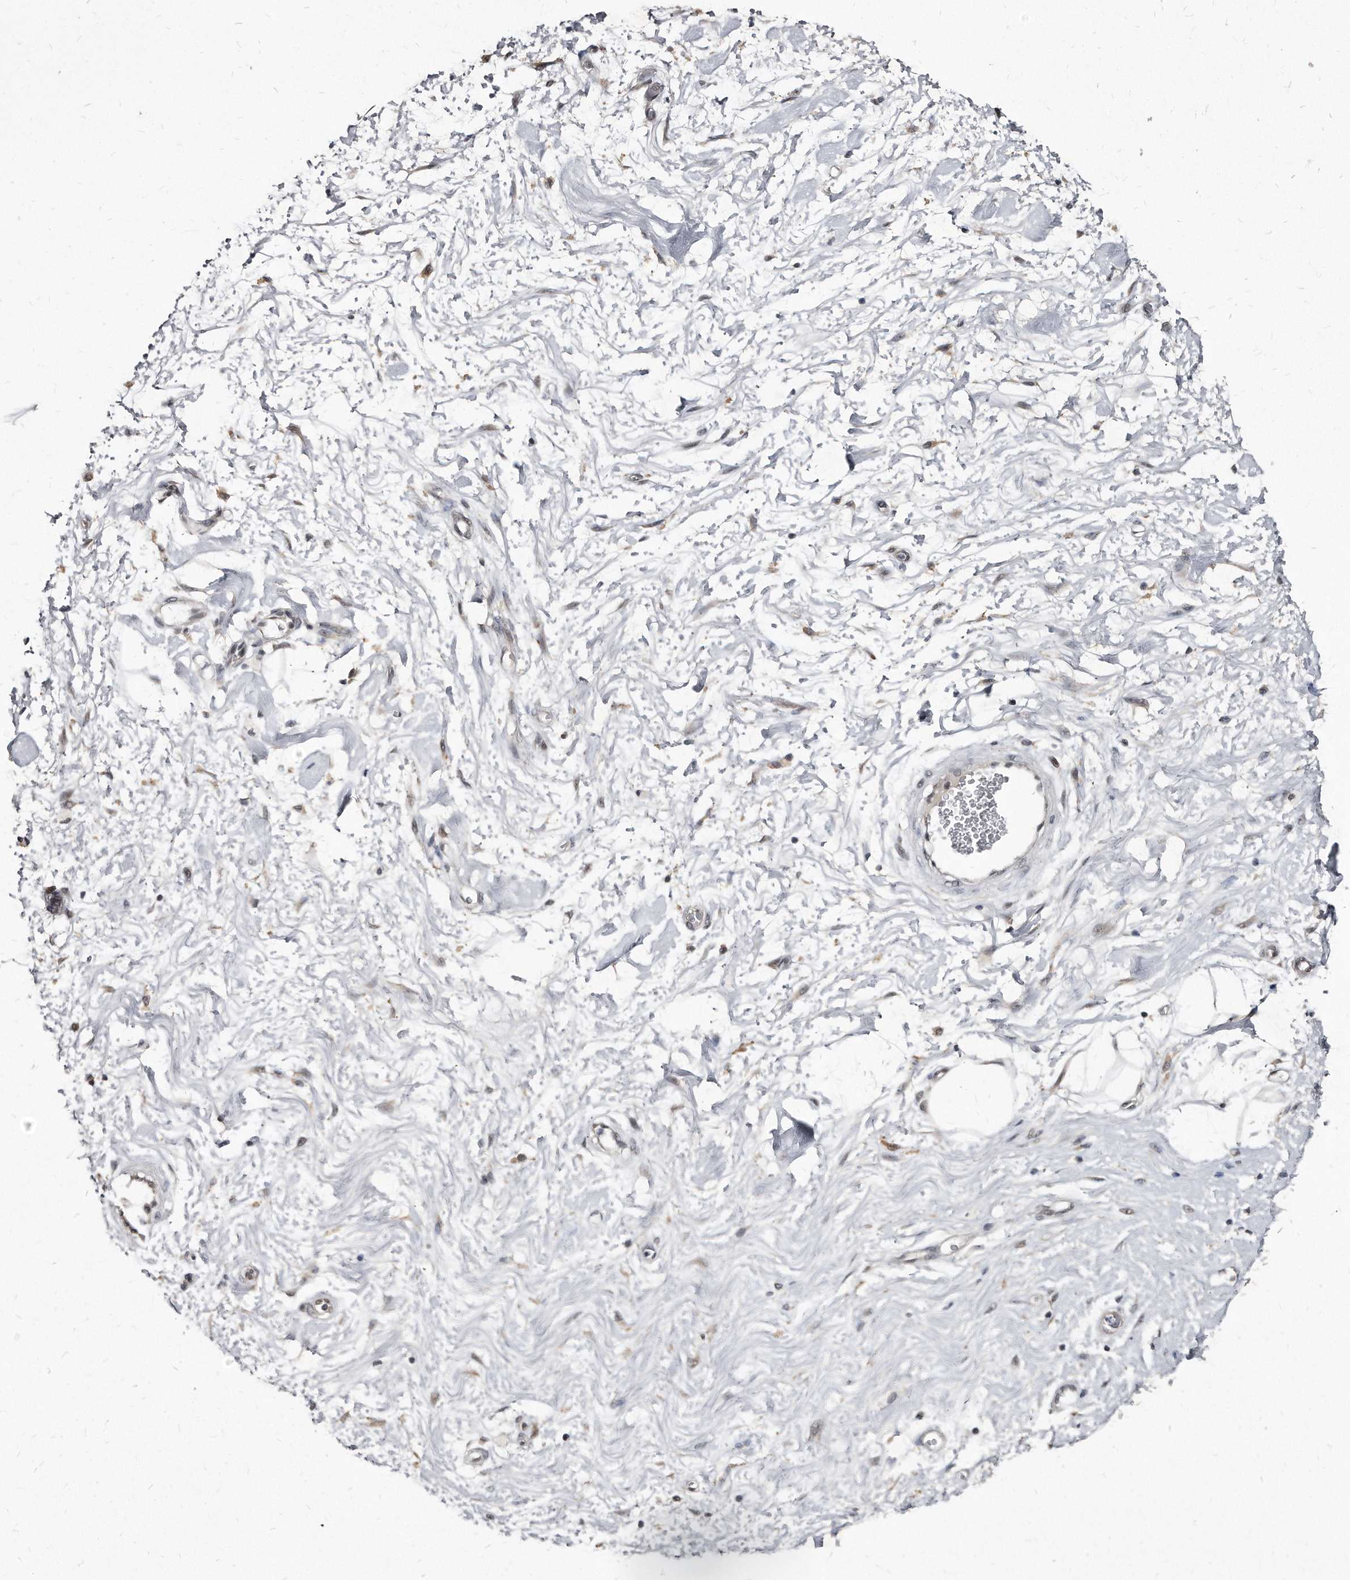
{"staining": {"intensity": "weak", "quantity": ">75%", "location": "cytoplasmic/membranous"}, "tissue": "adipose tissue", "cell_type": "Adipocytes", "image_type": "normal", "snomed": [{"axis": "morphology", "description": "Normal tissue, NOS"}, {"axis": "morphology", "description": "Adenocarcinoma, NOS"}, {"axis": "topography", "description": "Pancreas"}, {"axis": "topography", "description": "Peripheral nerve tissue"}], "caption": "The image demonstrates immunohistochemical staining of unremarkable adipose tissue. There is weak cytoplasmic/membranous positivity is present in about >75% of adipocytes.", "gene": "KLHDC3", "patient": {"sex": "male", "age": 59}}